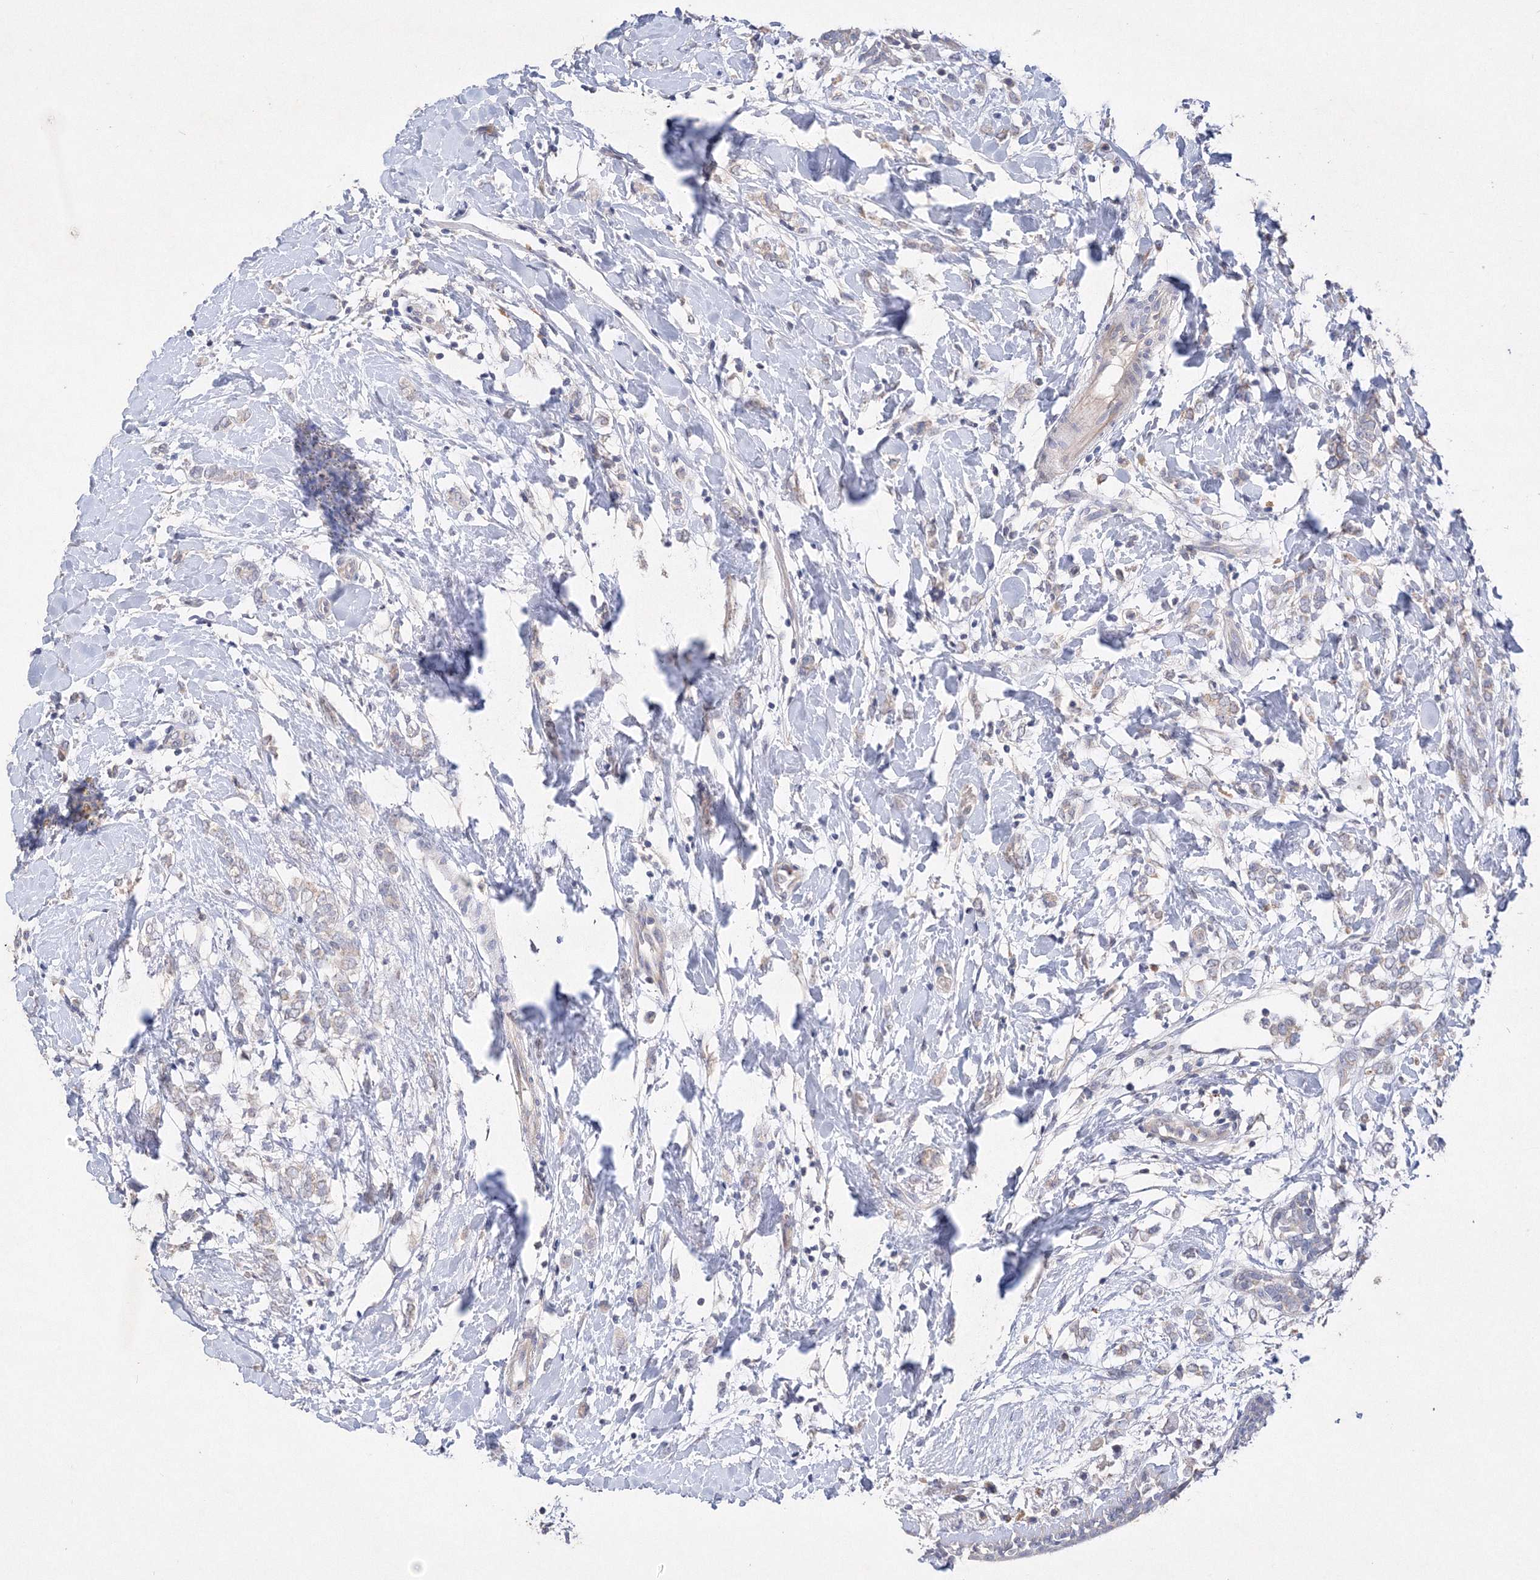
{"staining": {"intensity": "negative", "quantity": "none", "location": "none"}, "tissue": "breast cancer", "cell_type": "Tumor cells", "image_type": "cancer", "snomed": [{"axis": "morphology", "description": "Normal tissue, NOS"}, {"axis": "morphology", "description": "Lobular carcinoma"}, {"axis": "topography", "description": "Breast"}], "caption": "DAB immunohistochemical staining of human lobular carcinoma (breast) reveals no significant positivity in tumor cells. The staining is performed using DAB (3,3'-diaminobenzidine) brown chromogen with nuclei counter-stained in using hematoxylin.", "gene": "GLS", "patient": {"sex": "female", "age": 47}}